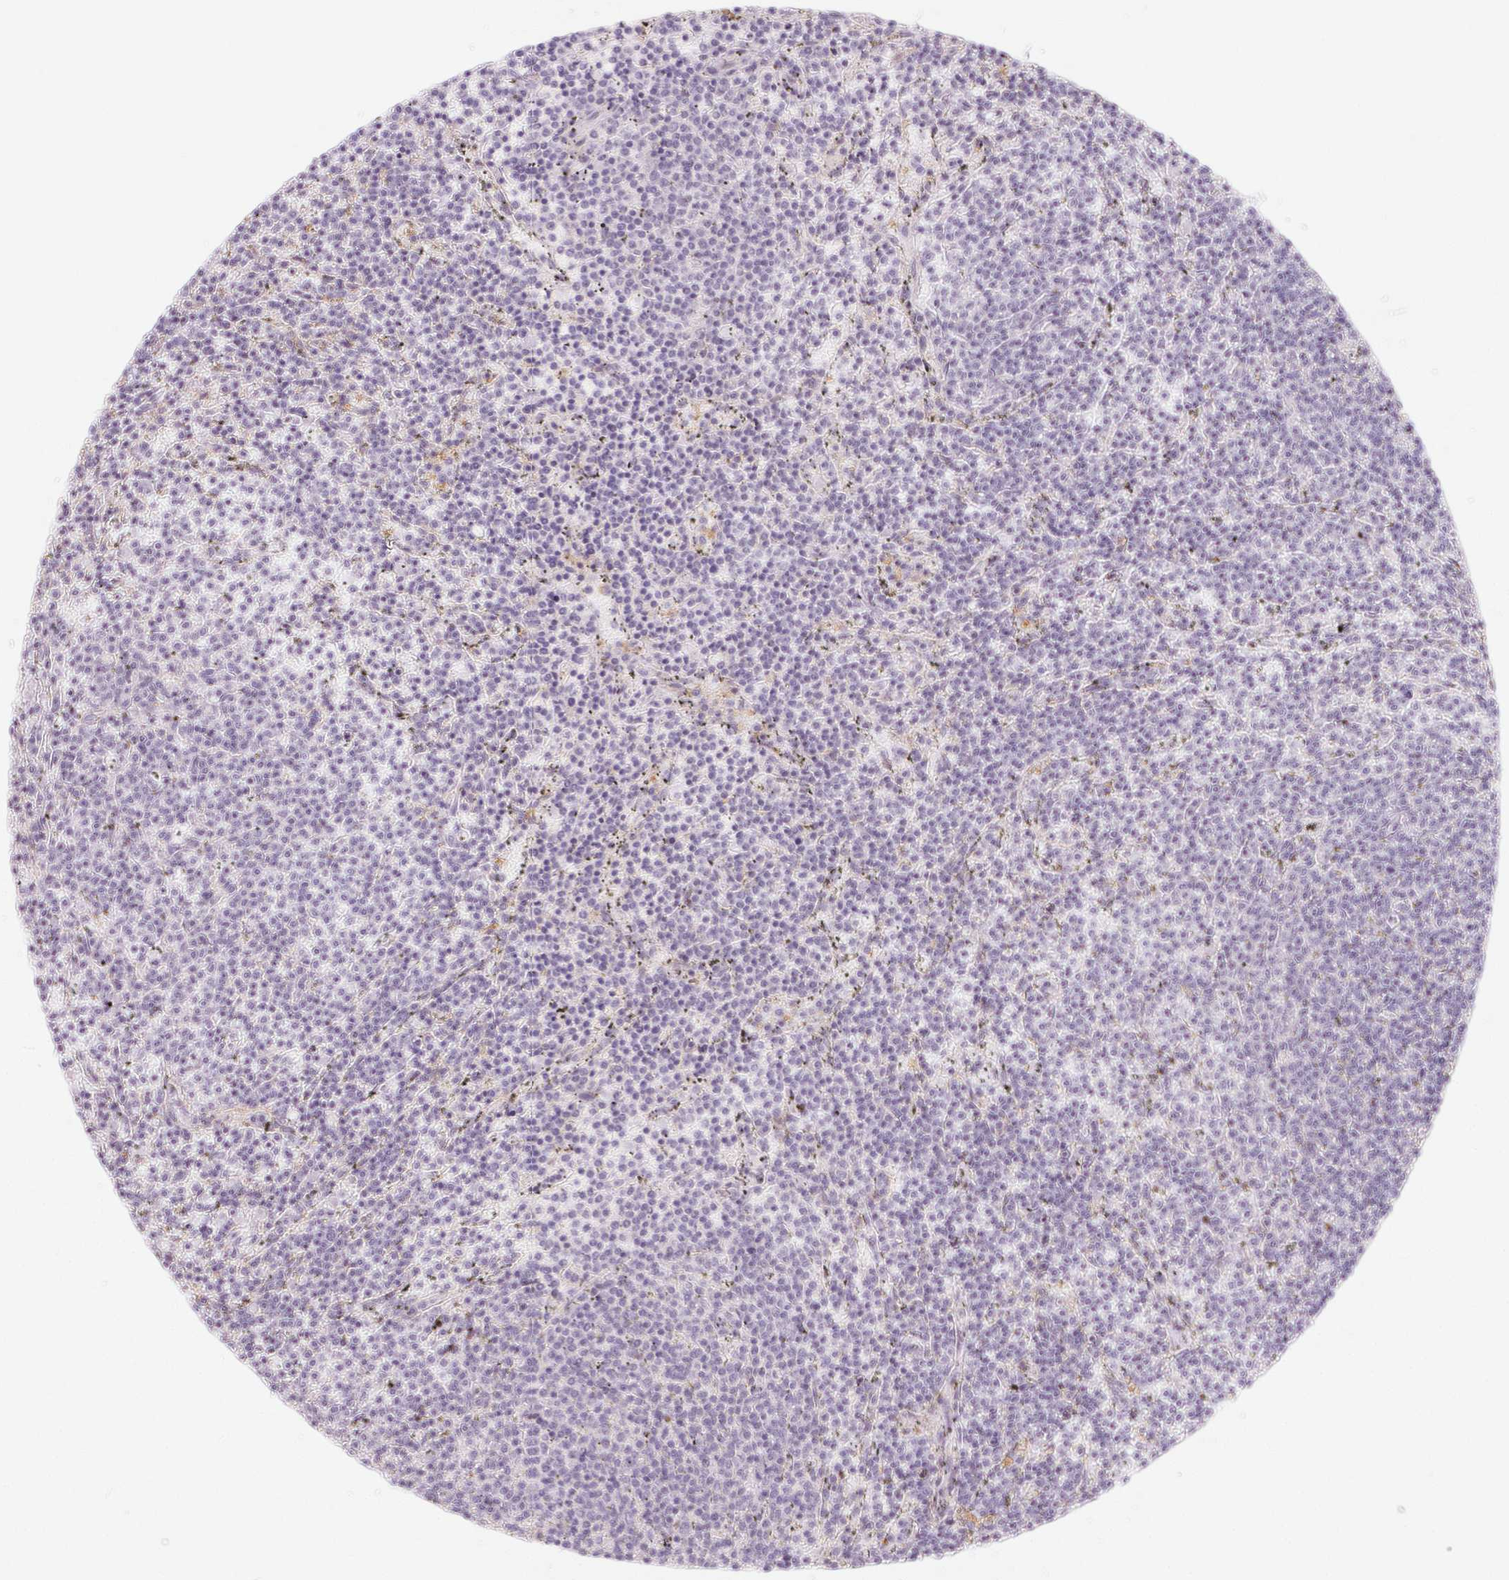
{"staining": {"intensity": "negative", "quantity": "none", "location": "none"}, "tissue": "lymphoma", "cell_type": "Tumor cells", "image_type": "cancer", "snomed": [{"axis": "morphology", "description": "Malignant lymphoma, non-Hodgkin's type, Low grade"}, {"axis": "topography", "description": "Spleen"}], "caption": "A histopathology image of lymphoma stained for a protein reveals no brown staining in tumor cells.", "gene": "LRRC23", "patient": {"sex": "female", "age": 50}}